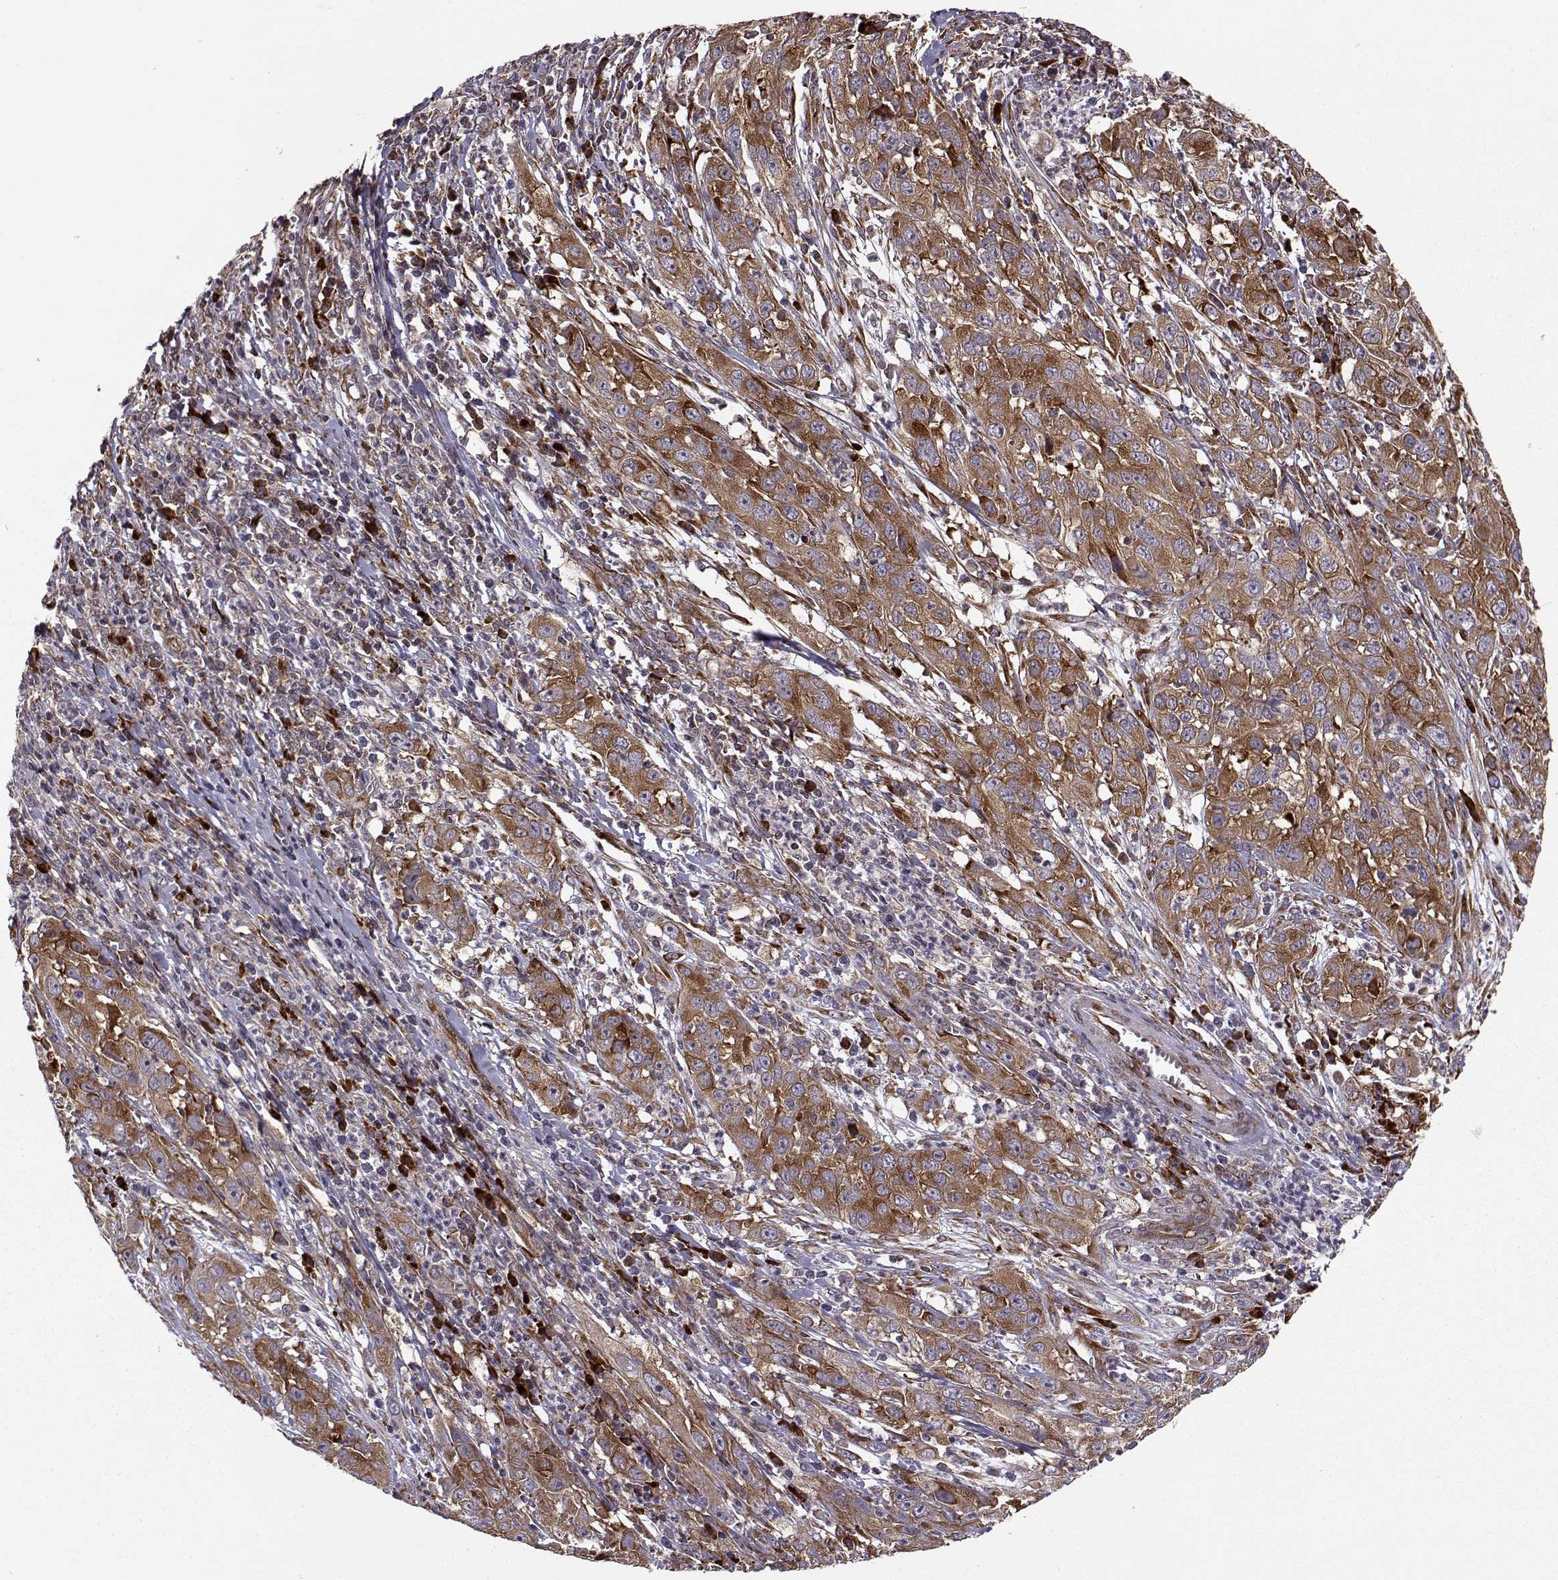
{"staining": {"intensity": "strong", "quantity": ">75%", "location": "cytoplasmic/membranous"}, "tissue": "cervical cancer", "cell_type": "Tumor cells", "image_type": "cancer", "snomed": [{"axis": "morphology", "description": "Squamous cell carcinoma, NOS"}, {"axis": "topography", "description": "Cervix"}], "caption": "A high amount of strong cytoplasmic/membranous positivity is seen in about >75% of tumor cells in cervical cancer tissue.", "gene": "RPL31", "patient": {"sex": "female", "age": 32}}